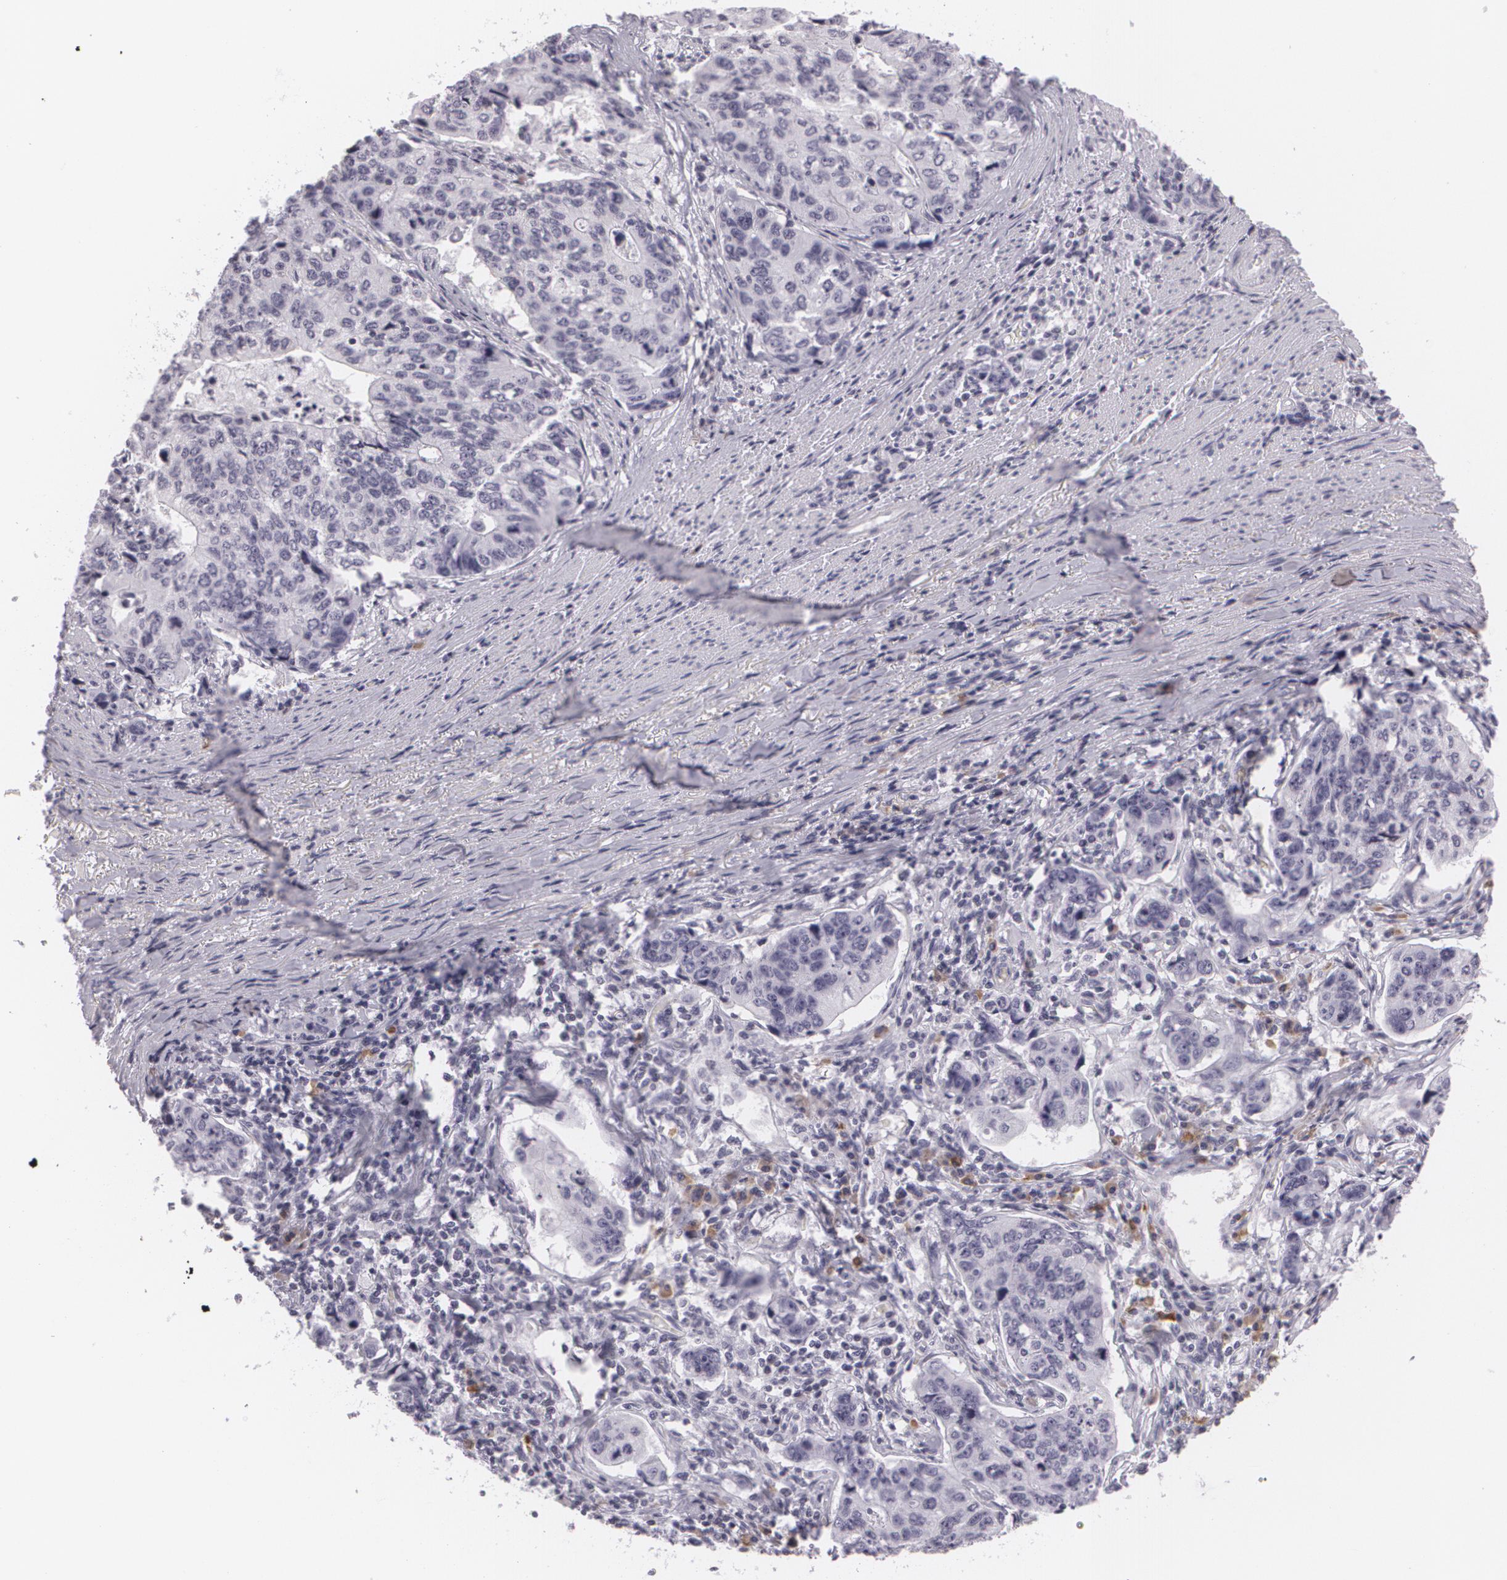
{"staining": {"intensity": "negative", "quantity": "none", "location": "none"}, "tissue": "stomach cancer", "cell_type": "Tumor cells", "image_type": "cancer", "snomed": [{"axis": "morphology", "description": "Adenocarcinoma, NOS"}, {"axis": "topography", "description": "Esophagus"}, {"axis": "topography", "description": "Stomach"}], "caption": "Immunohistochemical staining of stomach cancer (adenocarcinoma) demonstrates no significant positivity in tumor cells.", "gene": "MAP2", "patient": {"sex": "male", "age": 74}}